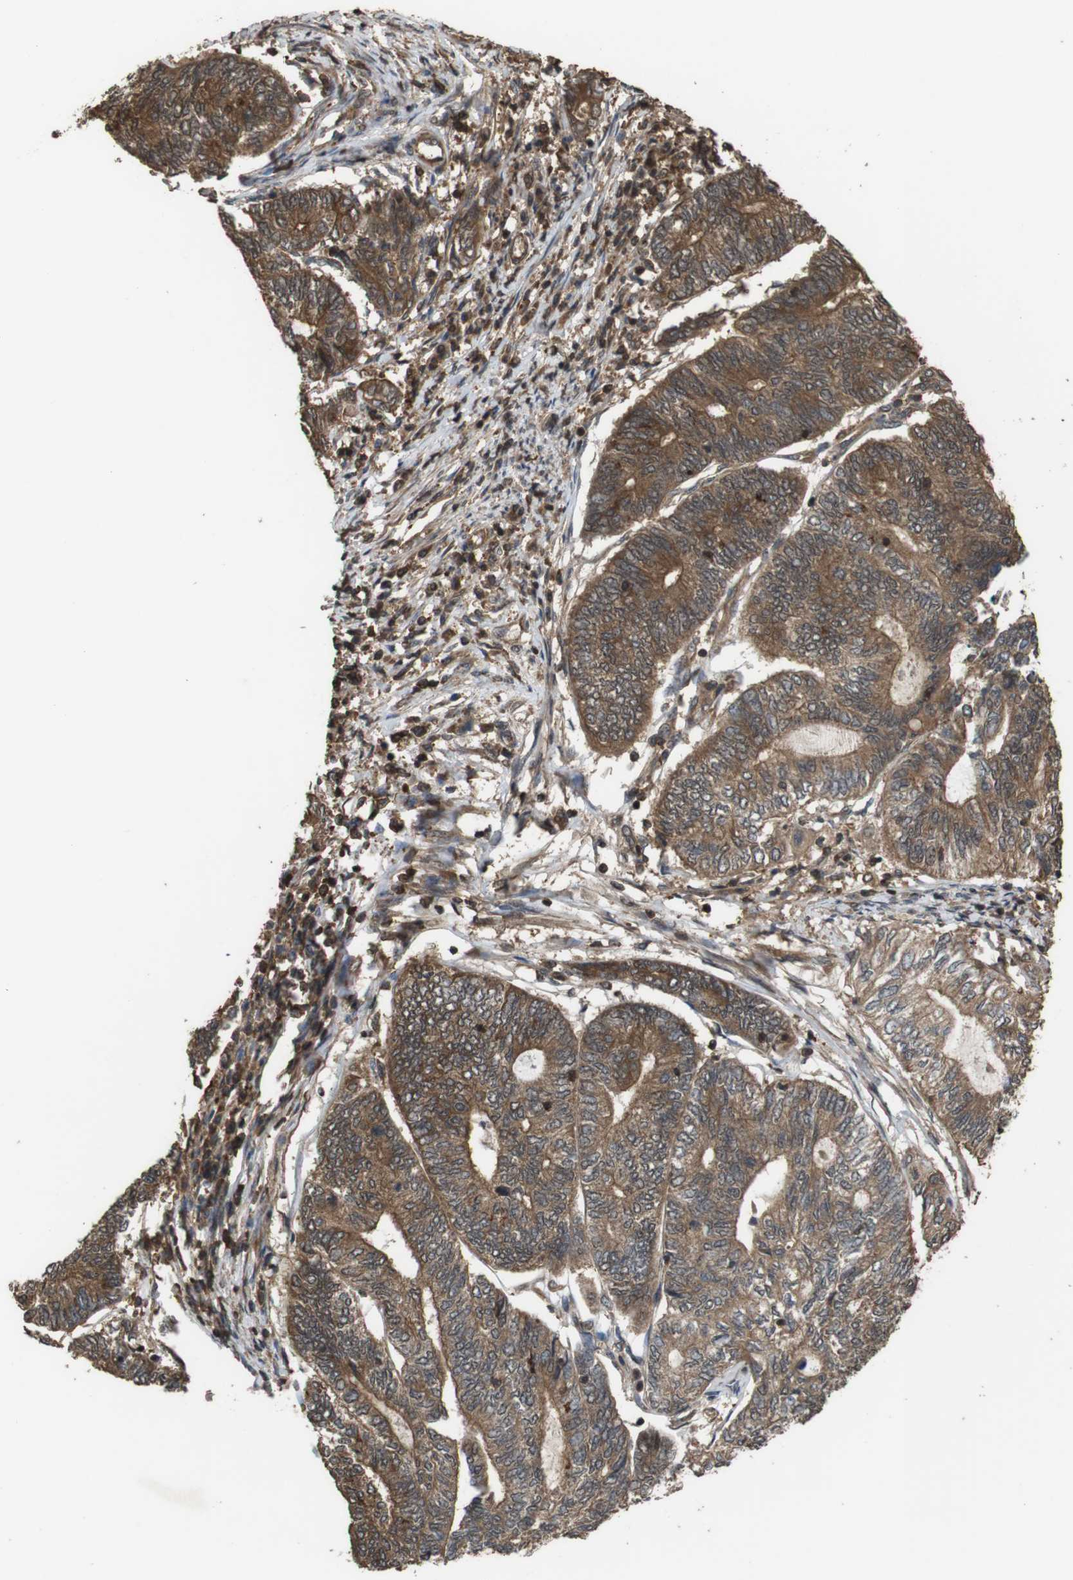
{"staining": {"intensity": "moderate", "quantity": ">75%", "location": "cytoplasmic/membranous"}, "tissue": "endometrial cancer", "cell_type": "Tumor cells", "image_type": "cancer", "snomed": [{"axis": "morphology", "description": "Adenocarcinoma, NOS"}, {"axis": "topography", "description": "Uterus"}, {"axis": "topography", "description": "Endometrium"}], "caption": "Human endometrial cancer (adenocarcinoma) stained for a protein (brown) displays moderate cytoplasmic/membranous positive staining in about >75% of tumor cells.", "gene": "BAG4", "patient": {"sex": "female", "age": 70}}